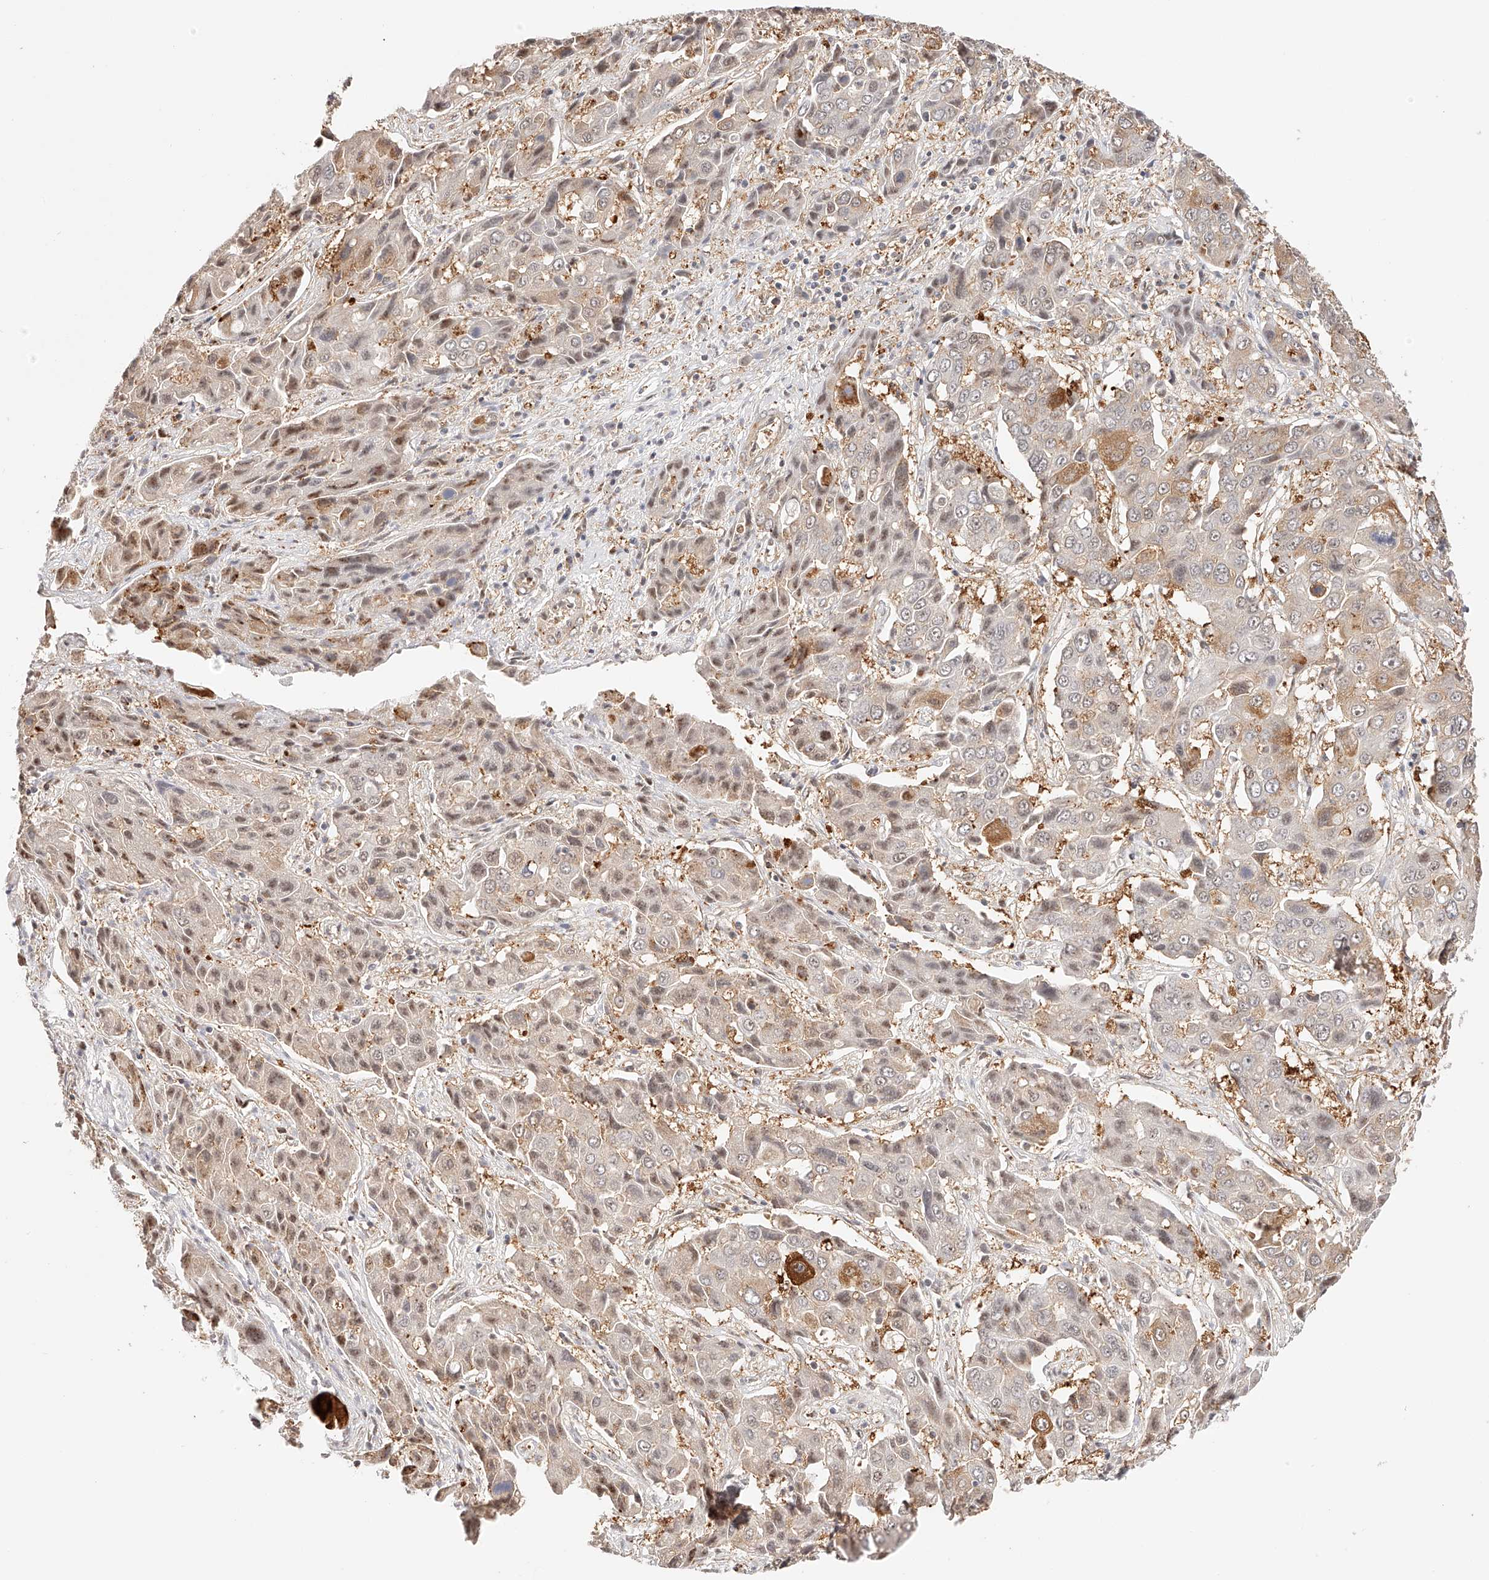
{"staining": {"intensity": "moderate", "quantity": "25%-75%", "location": "cytoplasmic/membranous,nuclear"}, "tissue": "liver cancer", "cell_type": "Tumor cells", "image_type": "cancer", "snomed": [{"axis": "morphology", "description": "Cholangiocarcinoma"}, {"axis": "topography", "description": "Liver"}], "caption": "Immunohistochemistry (IHC) histopathology image of neoplastic tissue: human liver cholangiocarcinoma stained using IHC exhibits medium levels of moderate protein expression localized specifically in the cytoplasmic/membranous and nuclear of tumor cells, appearing as a cytoplasmic/membranous and nuclear brown color.", "gene": "SYNC", "patient": {"sex": "male", "age": 67}}